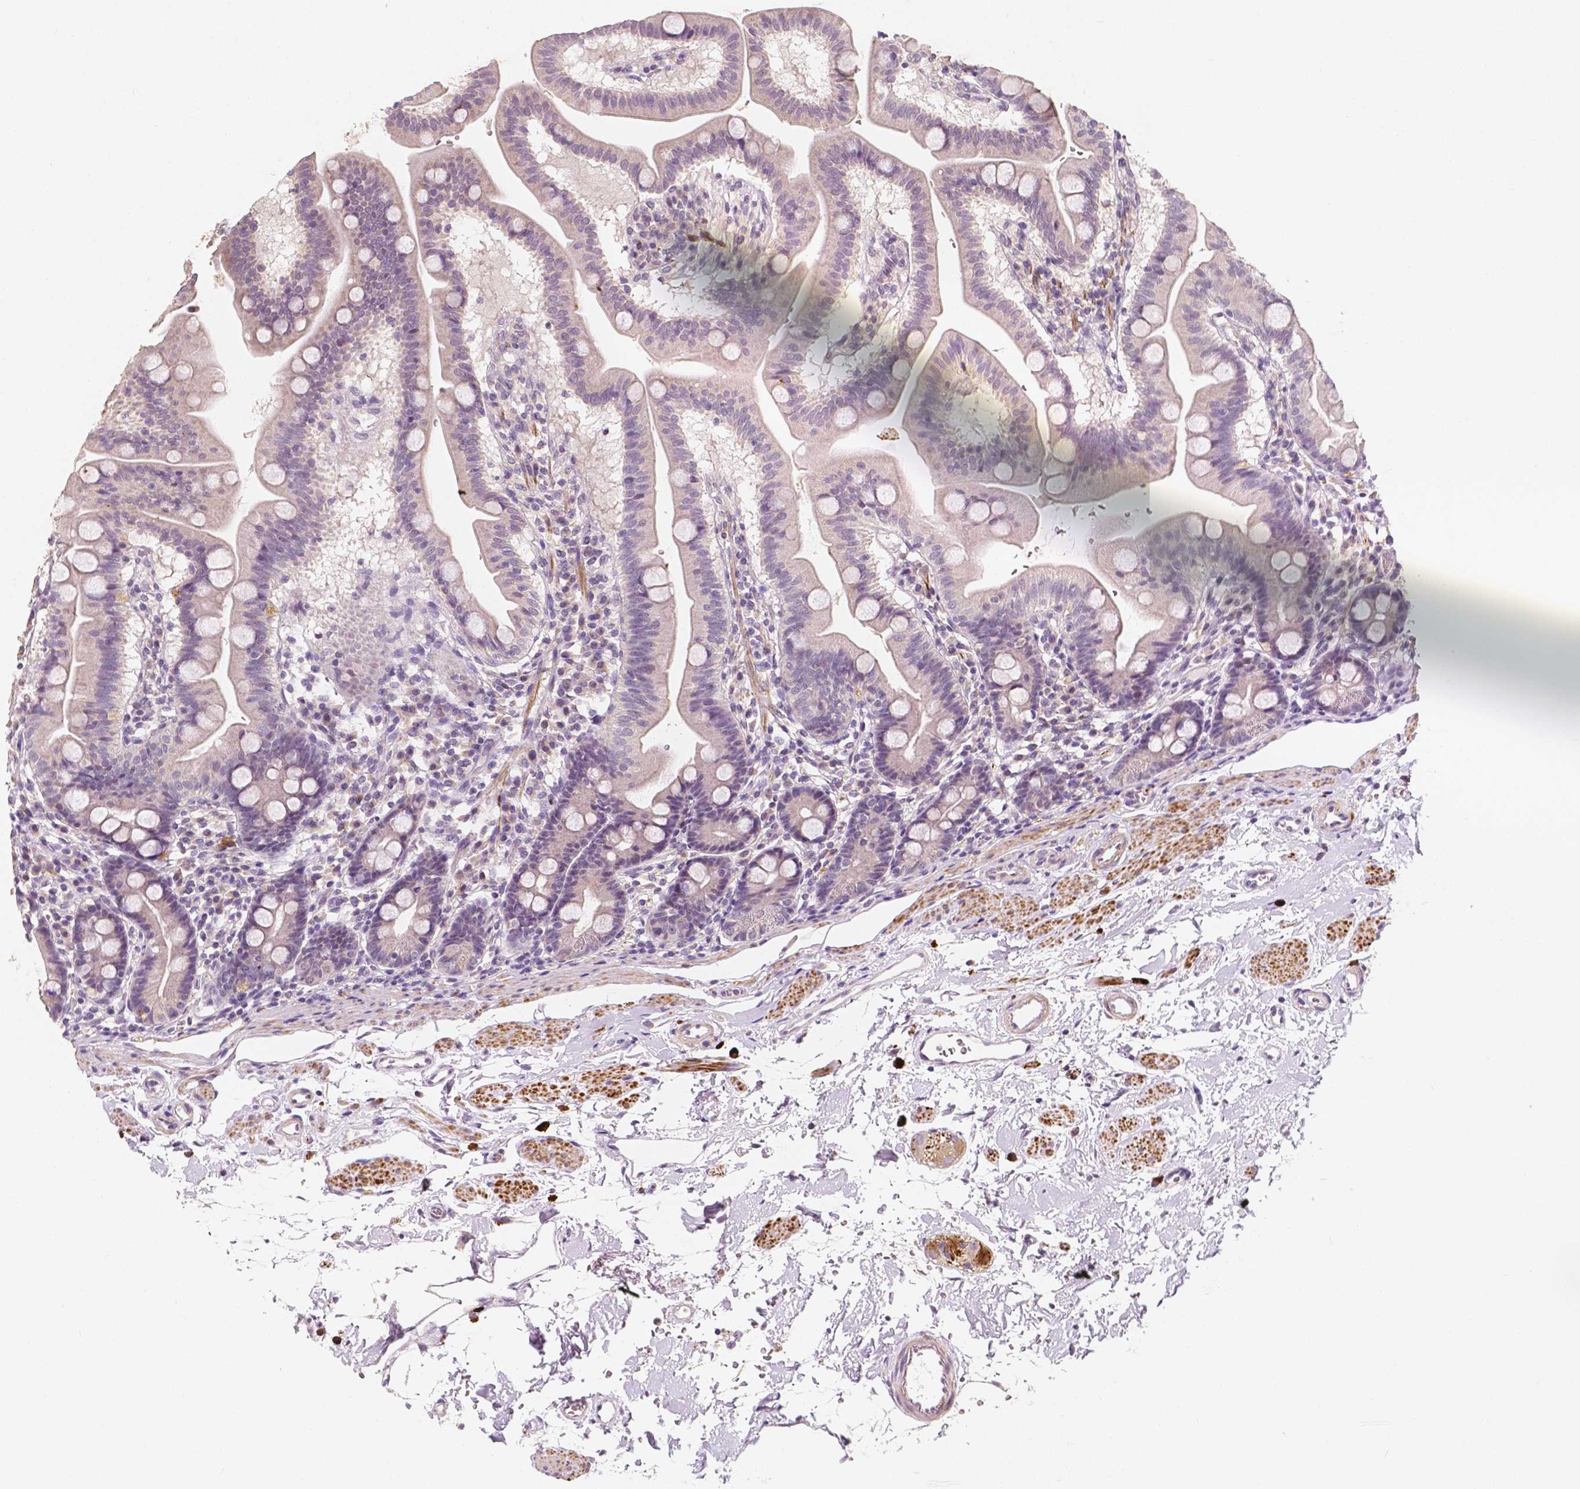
{"staining": {"intensity": "strong", "quantity": "<25%", "location": "cytoplasmic/membranous"}, "tissue": "duodenum", "cell_type": "Glandular cells", "image_type": "normal", "snomed": [{"axis": "morphology", "description": "Normal tissue, NOS"}, {"axis": "topography", "description": "Duodenum"}], "caption": "Brown immunohistochemical staining in benign human duodenum exhibits strong cytoplasmic/membranous staining in approximately <25% of glandular cells.", "gene": "SIRT2", "patient": {"sex": "male", "age": 59}}